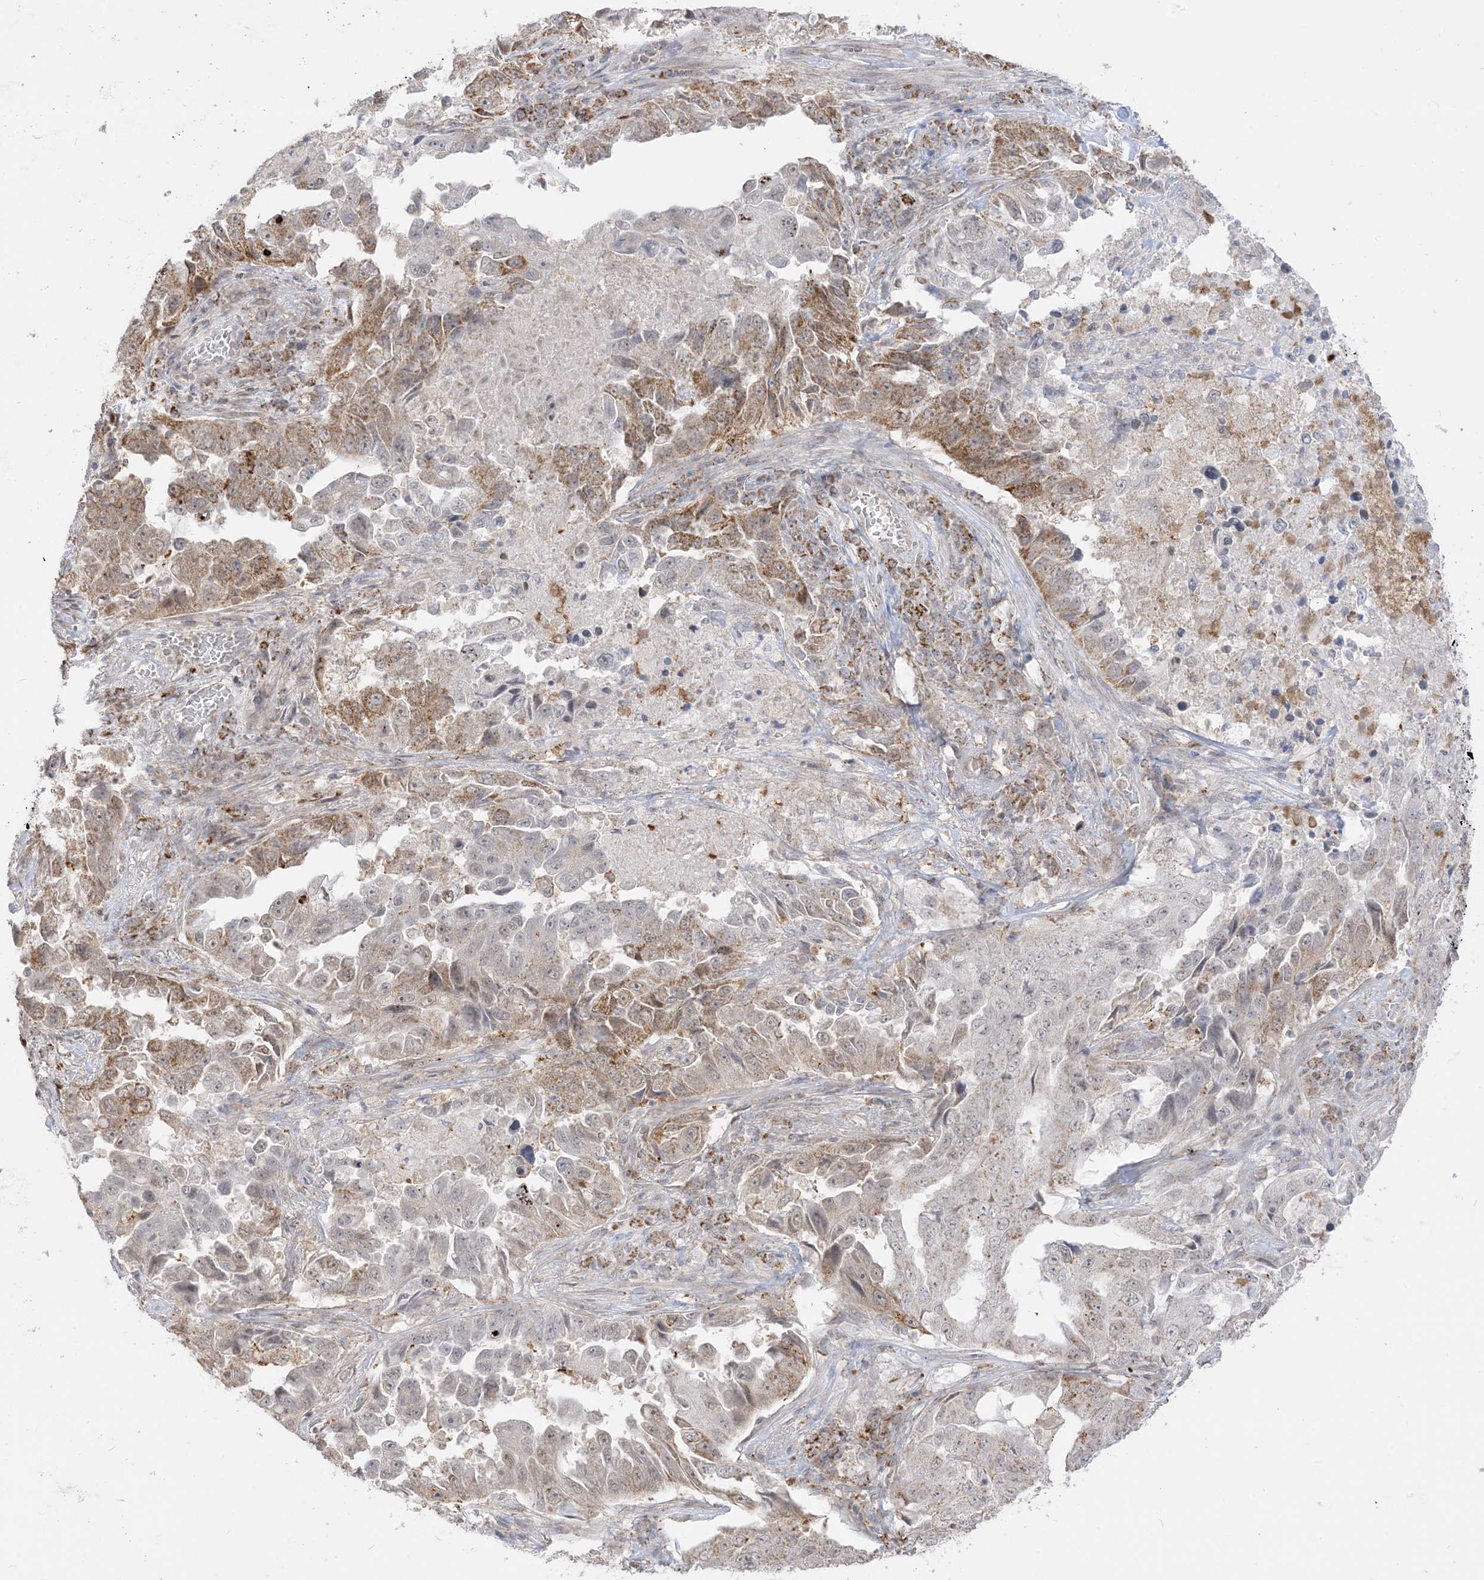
{"staining": {"intensity": "moderate", "quantity": "25%-75%", "location": "cytoplasmic/membranous"}, "tissue": "lung cancer", "cell_type": "Tumor cells", "image_type": "cancer", "snomed": [{"axis": "morphology", "description": "Adenocarcinoma, NOS"}, {"axis": "topography", "description": "Lung"}], "caption": "Immunohistochemistry (IHC) of human lung adenocarcinoma reveals medium levels of moderate cytoplasmic/membranous expression in about 25%-75% of tumor cells. Using DAB (brown) and hematoxylin (blue) stains, captured at high magnification using brightfield microscopy.", "gene": "KANSL3", "patient": {"sex": "female", "age": 51}}